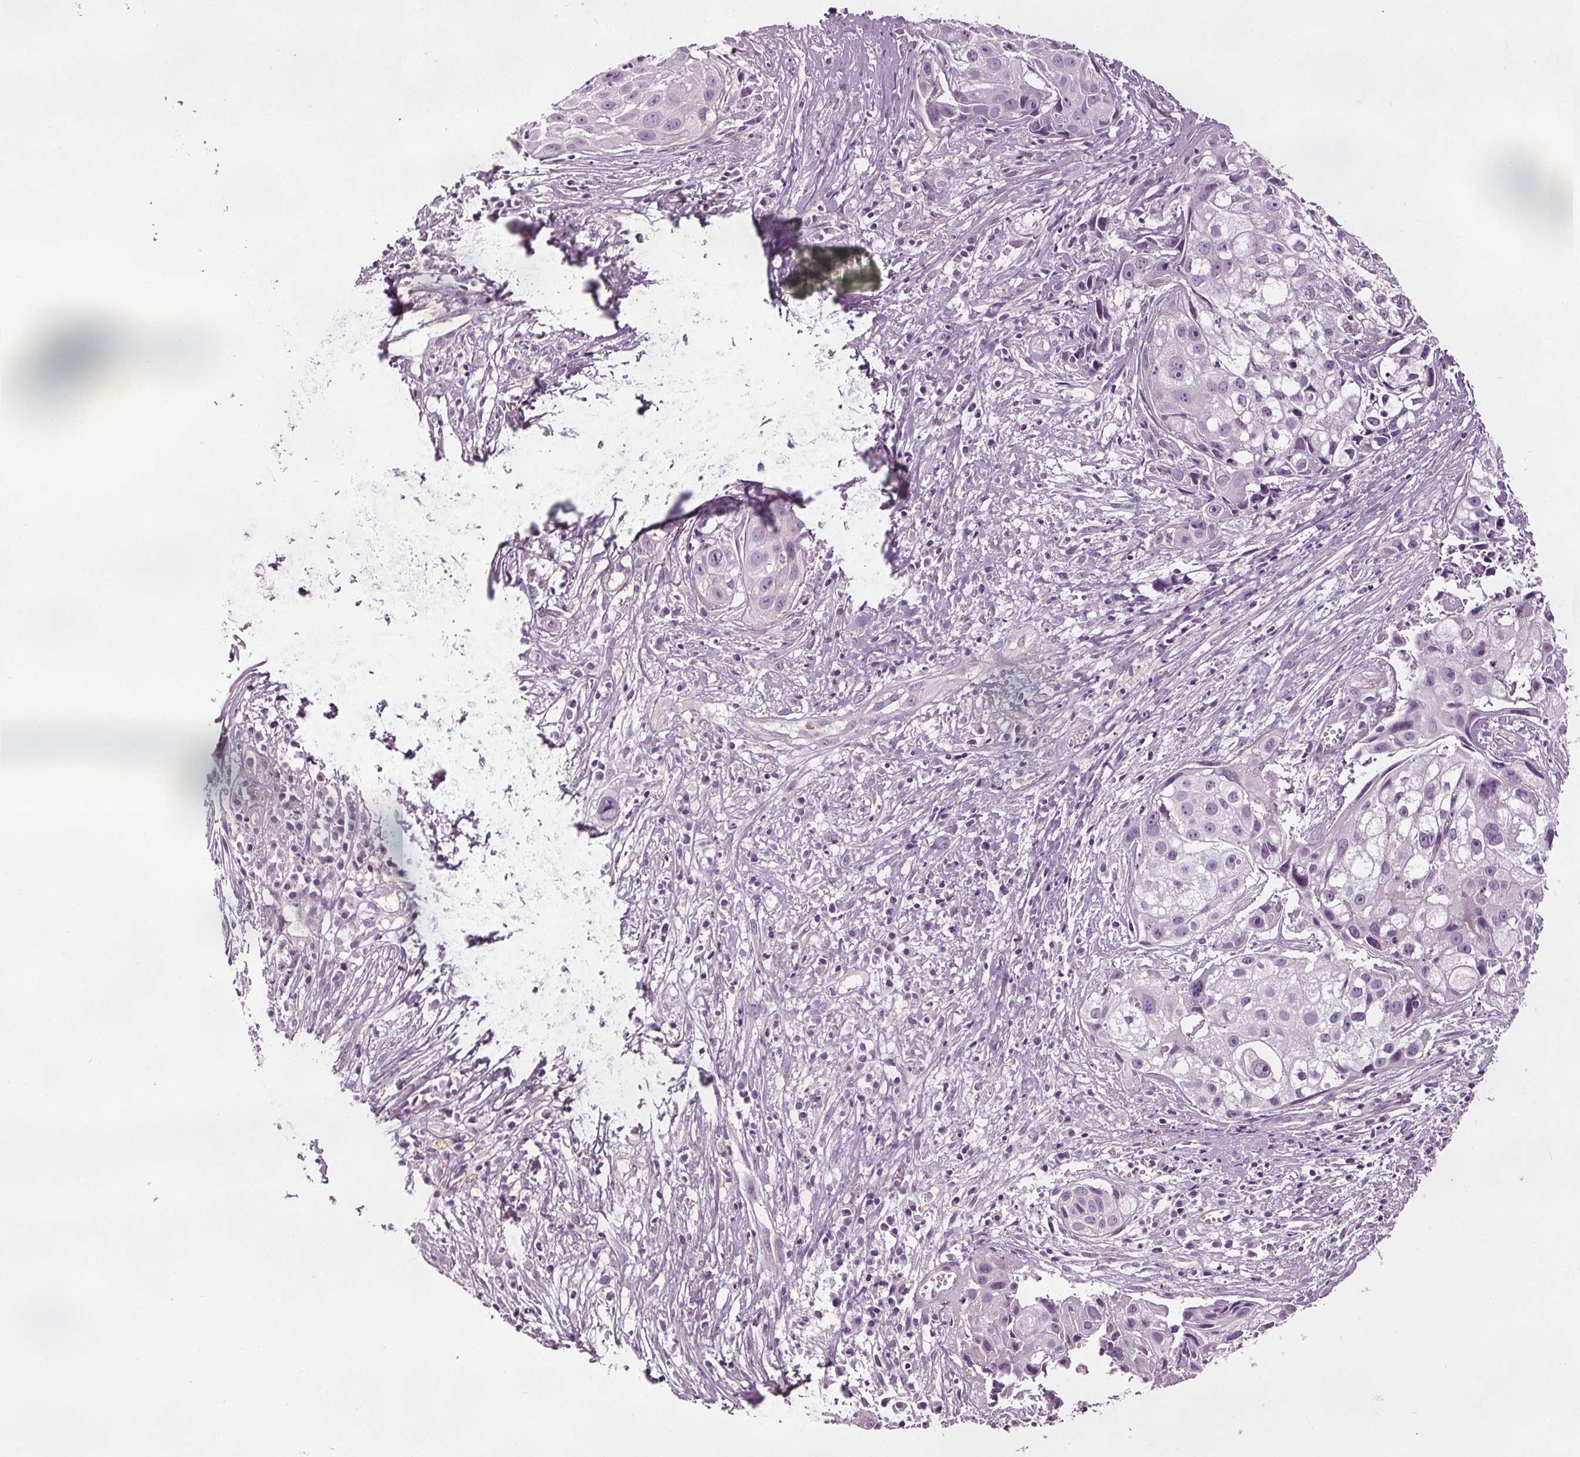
{"staining": {"intensity": "negative", "quantity": "none", "location": "none"}, "tissue": "cervical cancer", "cell_type": "Tumor cells", "image_type": "cancer", "snomed": [{"axis": "morphology", "description": "Squamous cell carcinoma, NOS"}, {"axis": "topography", "description": "Cervix"}], "caption": "A high-resolution micrograph shows IHC staining of cervical squamous cell carcinoma, which shows no significant staining in tumor cells.", "gene": "RASA1", "patient": {"sex": "female", "age": 53}}